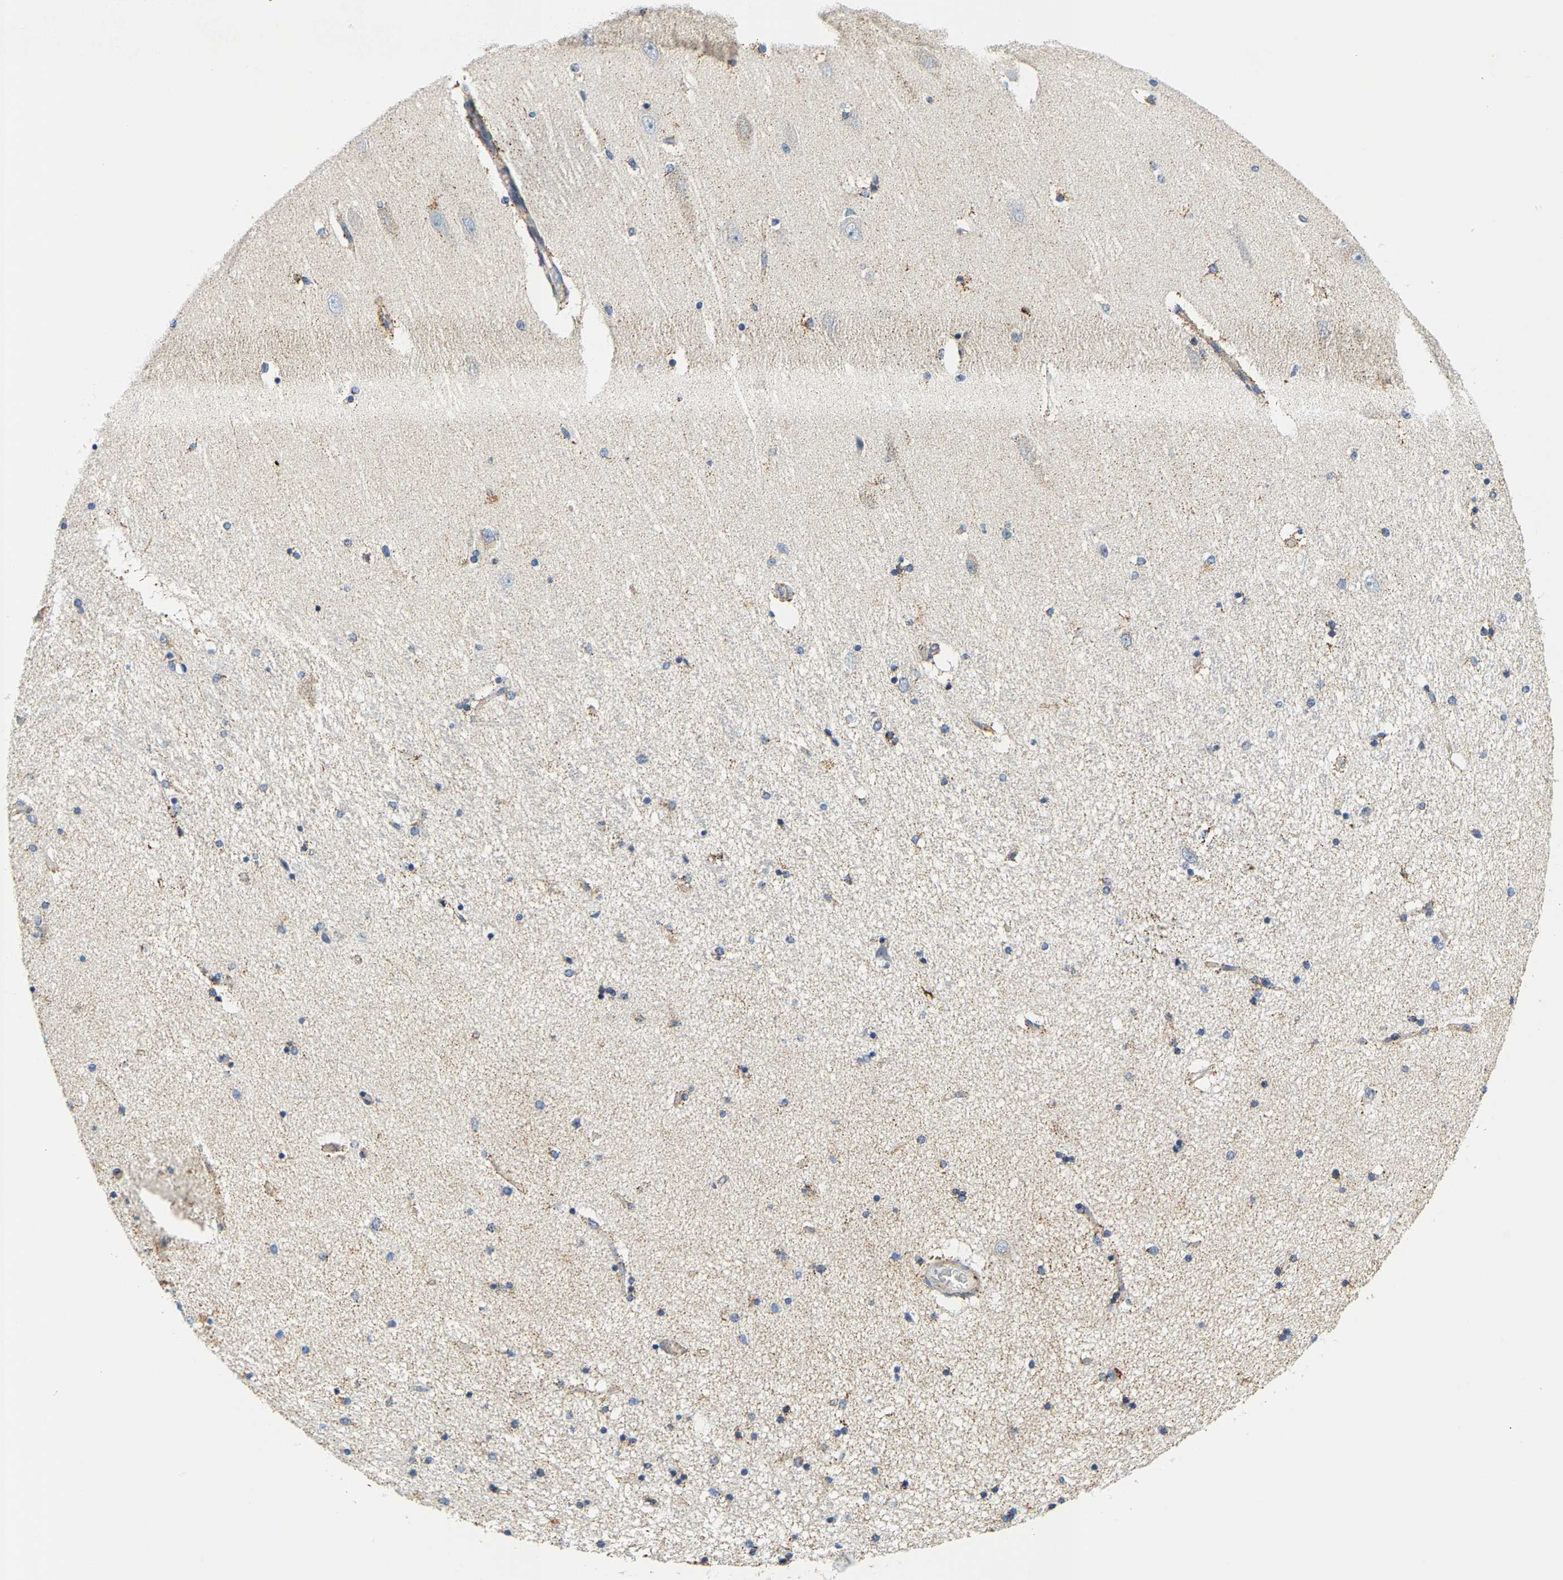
{"staining": {"intensity": "moderate", "quantity": "25%-75%", "location": "cytoplasmic/membranous"}, "tissue": "hippocampus", "cell_type": "Glial cells", "image_type": "normal", "snomed": [{"axis": "morphology", "description": "Normal tissue, NOS"}, {"axis": "topography", "description": "Hippocampus"}], "caption": "Unremarkable hippocampus shows moderate cytoplasmic/membranous staining in about 25%-75% of glial cells The staining was performed using DAB (3,3'-diaminobenzidine) to visualize the protein expression in brown, while the nuclei were stained in blue with hematoxylin (Magnification: 20x)..", "gene": "SHMT2", "patient": {"sex": "female", "age": 54}}